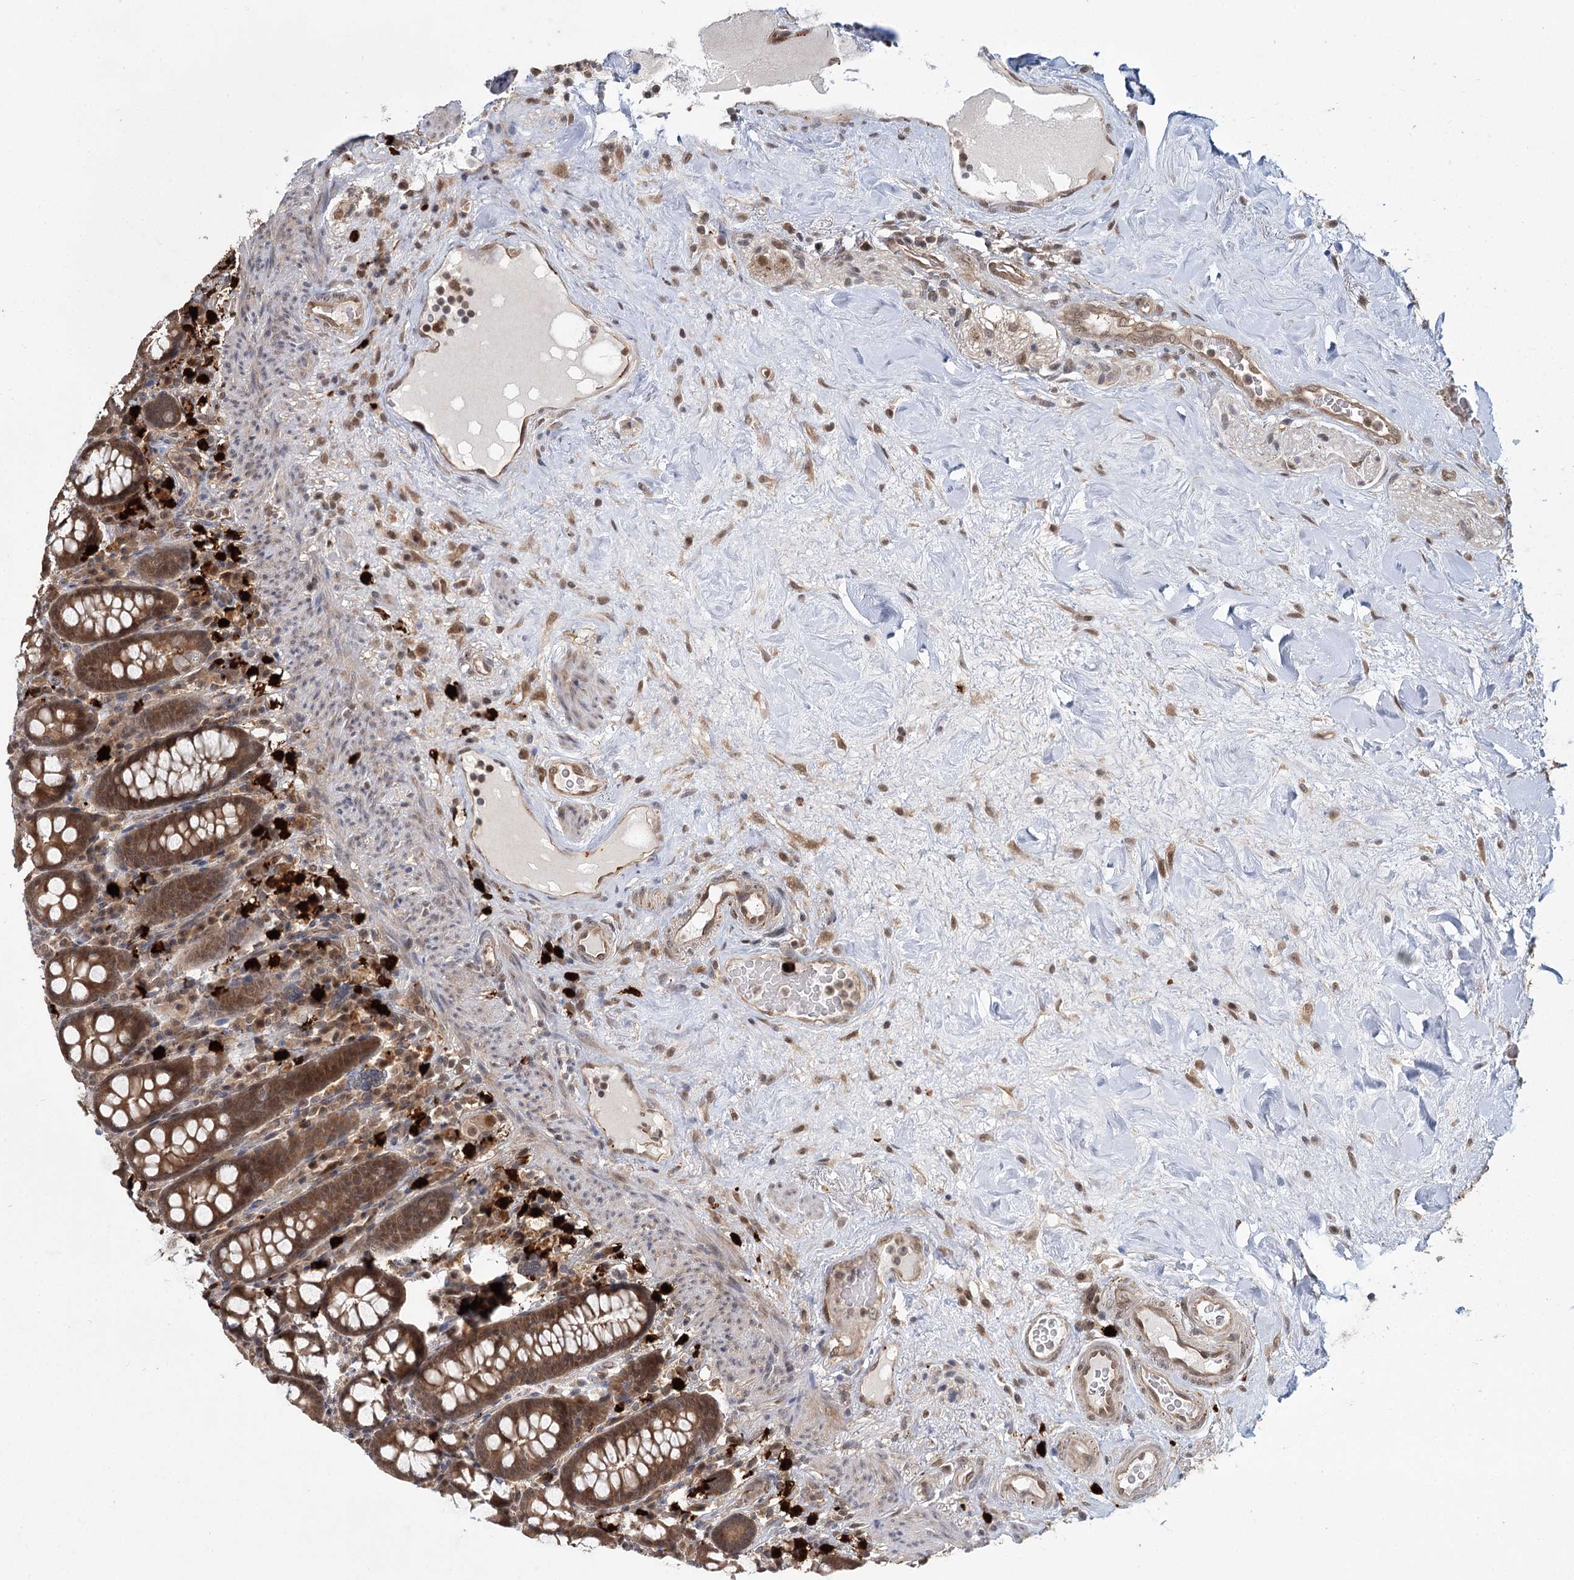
{"staining": {"intensity": "moderate", "quantity": ">75%", "location": "cytoplasmic/membranous,nuclear"}, "tissue": "colon", "cell_type": "Endothelial cells", "image_type": "normal", "snomed": [{"axis": "morphology", "description": "Normal tissue, NOS"}, {"axis": "topography", "description": "Colon"}], "caption": "Human colon stained for a protein (brown) shows moderate cytoplasmic/membranous,nuclear positive positivity in approximately >75% of endothelial cells.", "gene": "N6AMT1", "patient": {"sex": "female", "age": 79}}